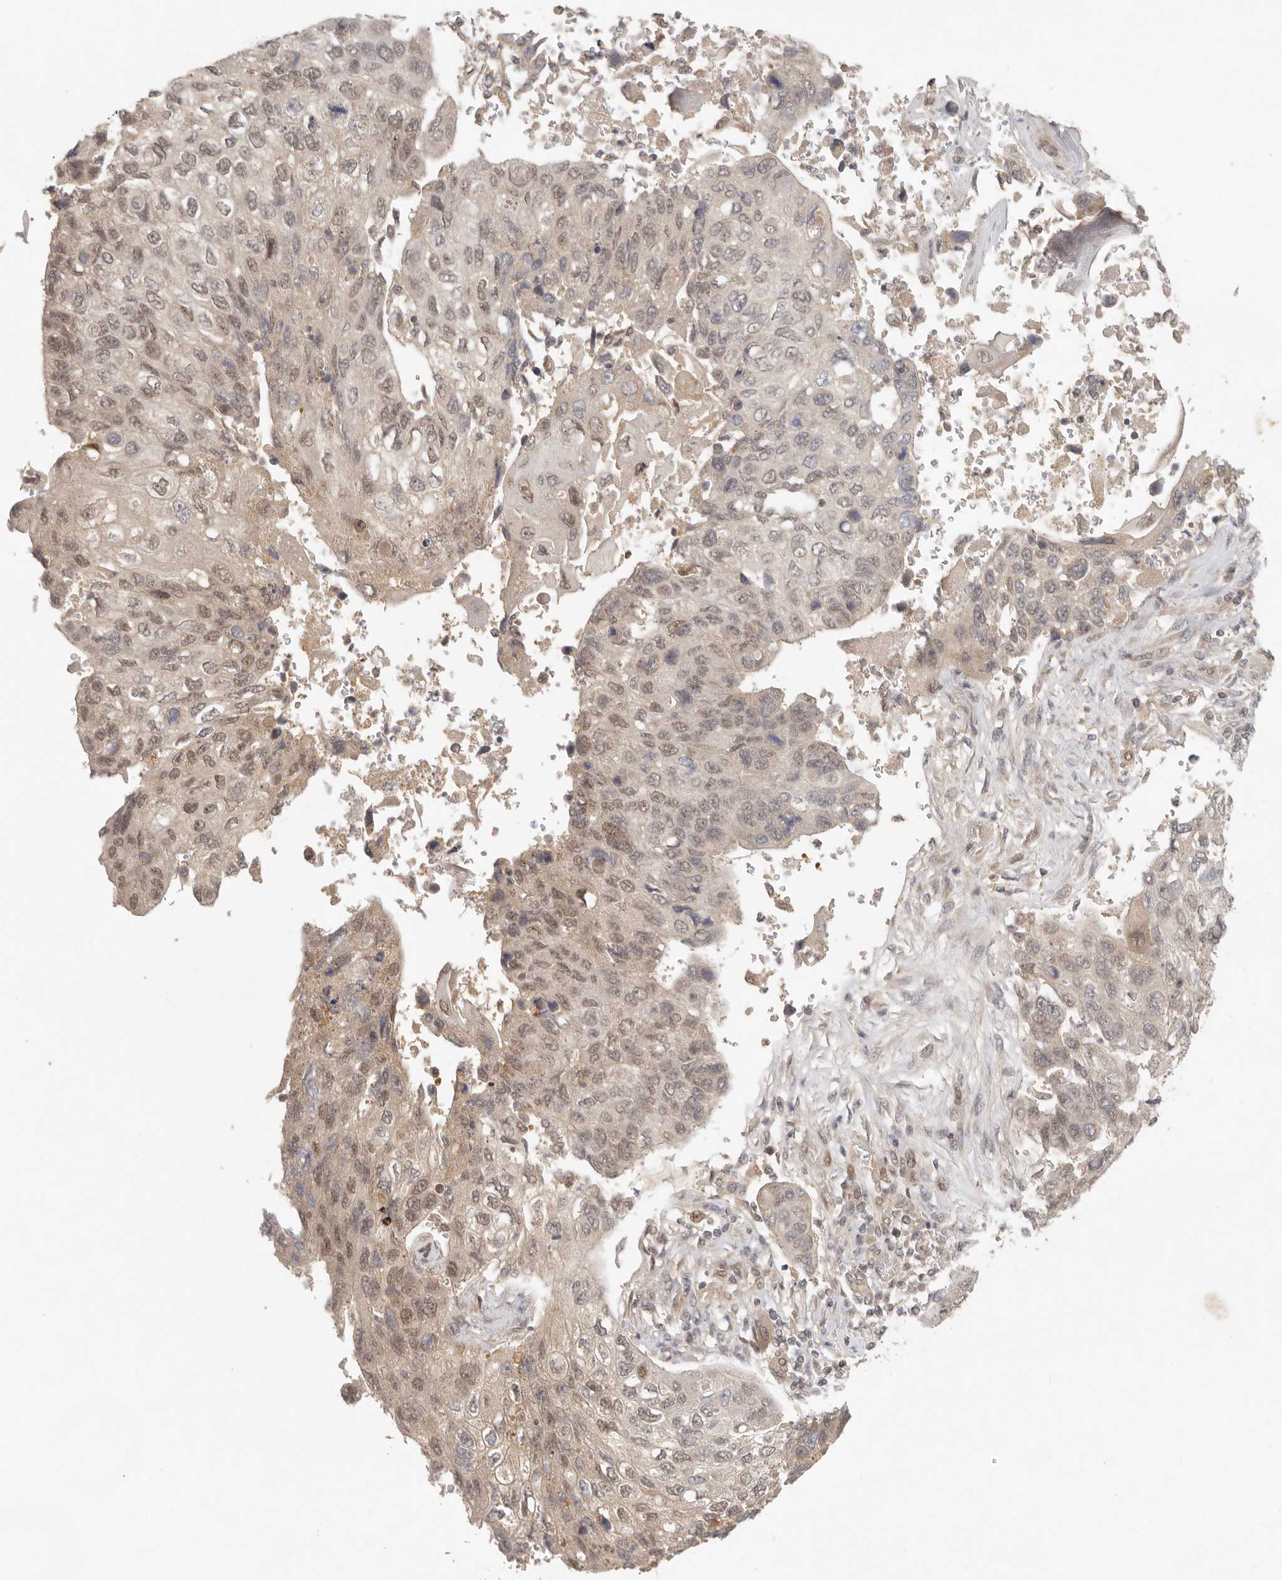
{"staining": {"intensity": "weak", "quantity": ">75%", "location": "nuclear"}, "tissue": "lung cancer", "cell_type": "Tumor cells", "image_type": "cancer", "snomed": [{"axis": "morphology", "description": "Squamous cell carcinoma, NOS"}, {"axis": "topography", "description": "Lung"}], "caption": "Lung squamous cell carcinoma stained for a protein exhibits weak nuclear positivity in tumor cells.", "gene": "LRRC75A", "patient": {"sex": "male", "age": 61}}